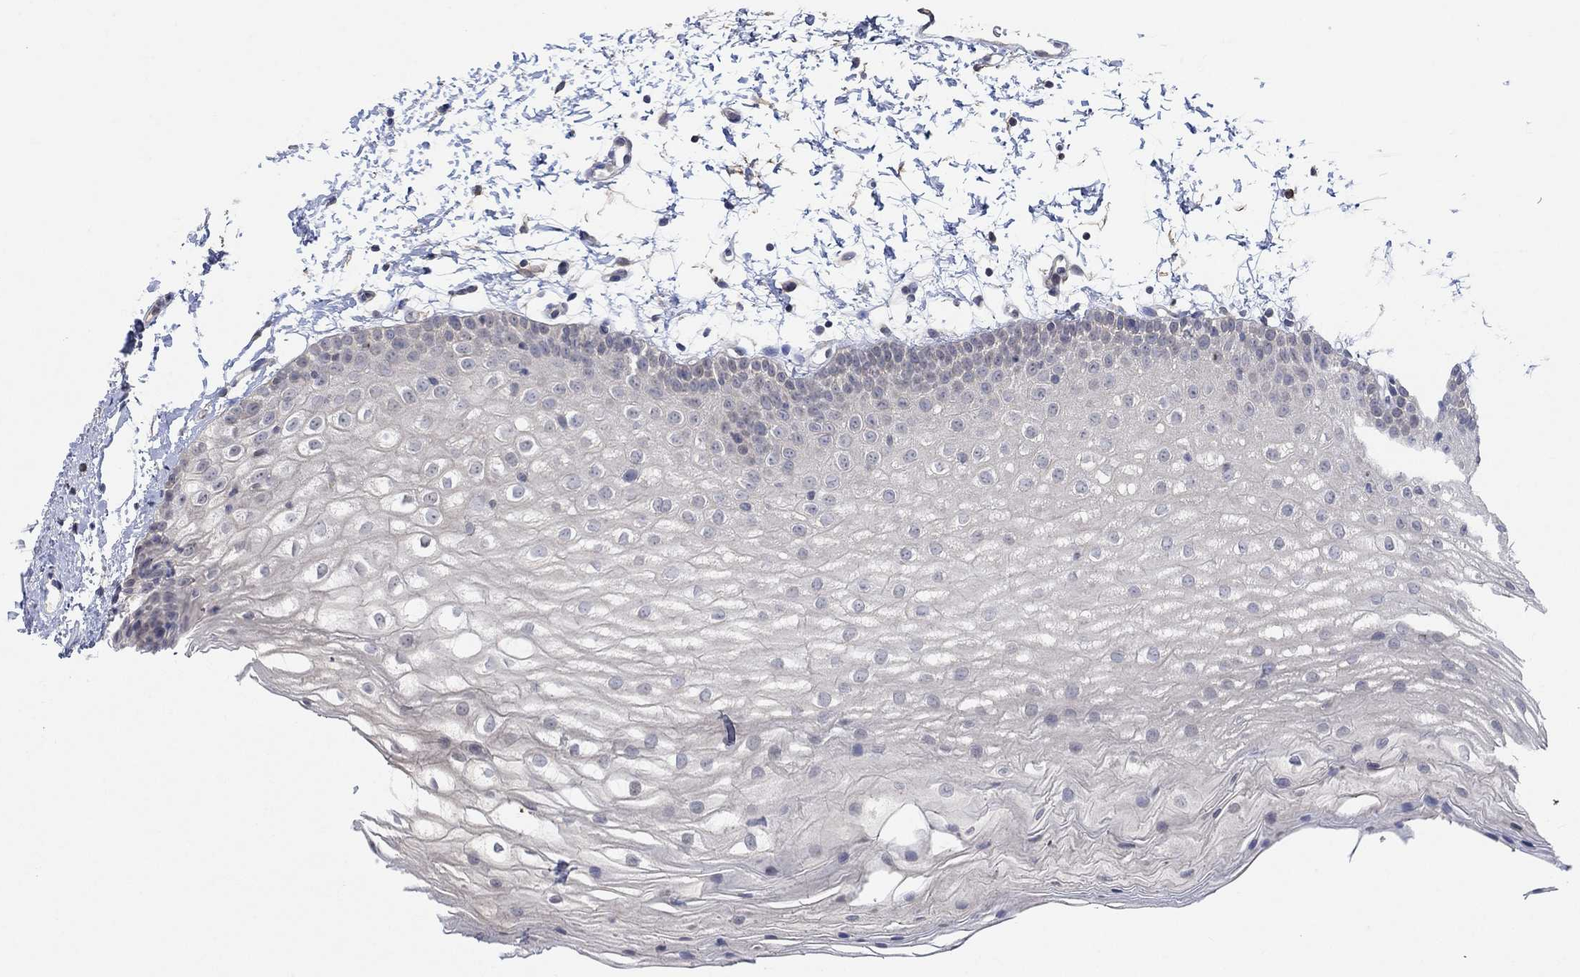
{"staining": {"intensity": "negative", "quantity": "none", "location": "none"}, "tissue": "oral mucosa", "cell_type": "Squamous epithelial cells", "image_type": "normal", "snomed": [{"axis": "morphology", "description": "Normal tissue, NOS"}, {"axis": "topography", "description": "Oral tissue"}], "caption": "The image demonstrates no significant expression in squamous epithelial cells of oral mucosa.", "gene": "TGM2", "patient": {"sex": "male", "age": 72}}